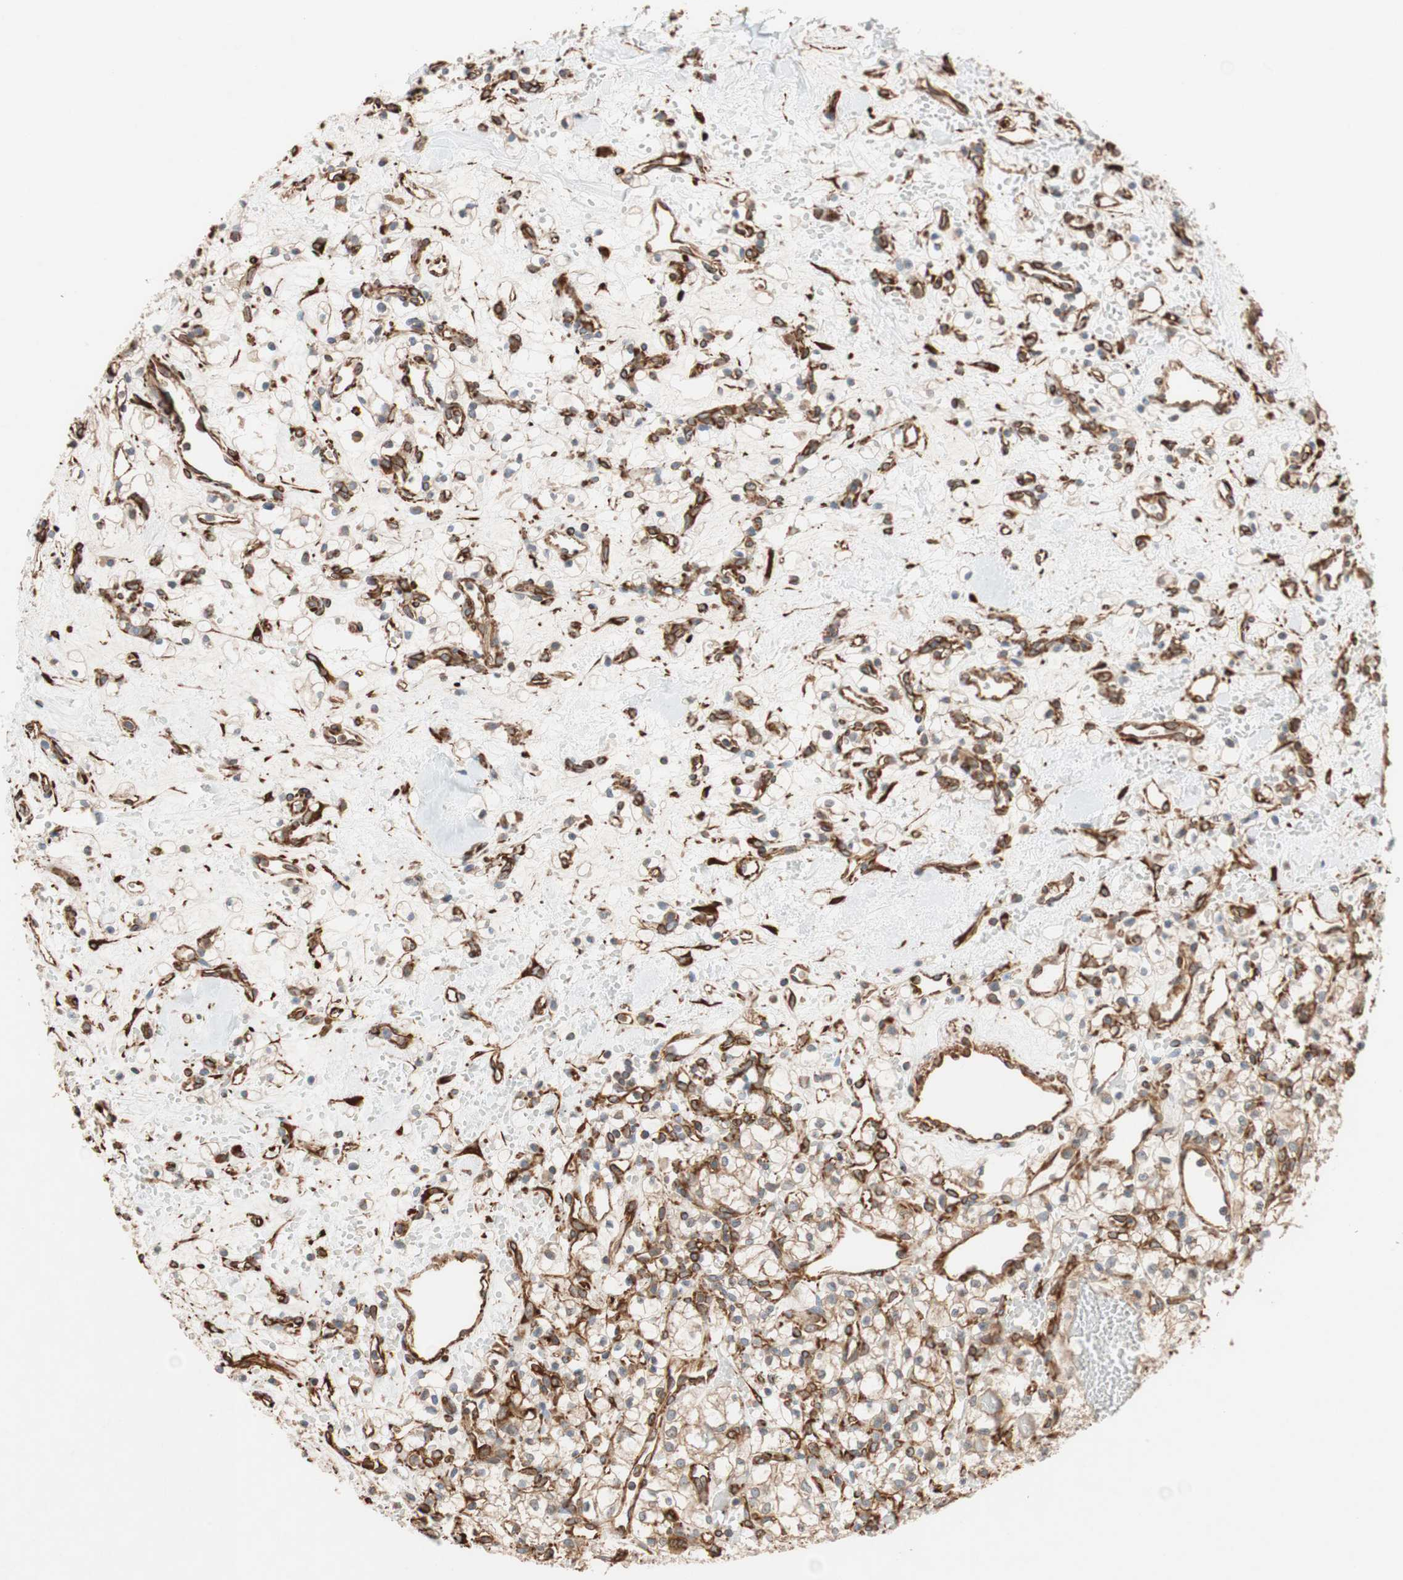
{"staining": {"intensity": "moderate", "quantity": ">75%", "location": "cytoplasmic/membranous"}, "tissue": "renal cancer", "cell_type": "Tumor cells", "image_type": "cancer", "snomed": [{"axis": "morphology", "description": "Adenocarcinoma, NOS"}, {"axis": "topography", "description": "Kidney"}], "caption": "Protein expression analysis of renal cancer (adenocarcinoma) shows moderate cytoplasmic/membranous staining in approximately >75% of tumor cells.", "gene": "GPSM2", "patient": {"sex": "female", "age": 60}}